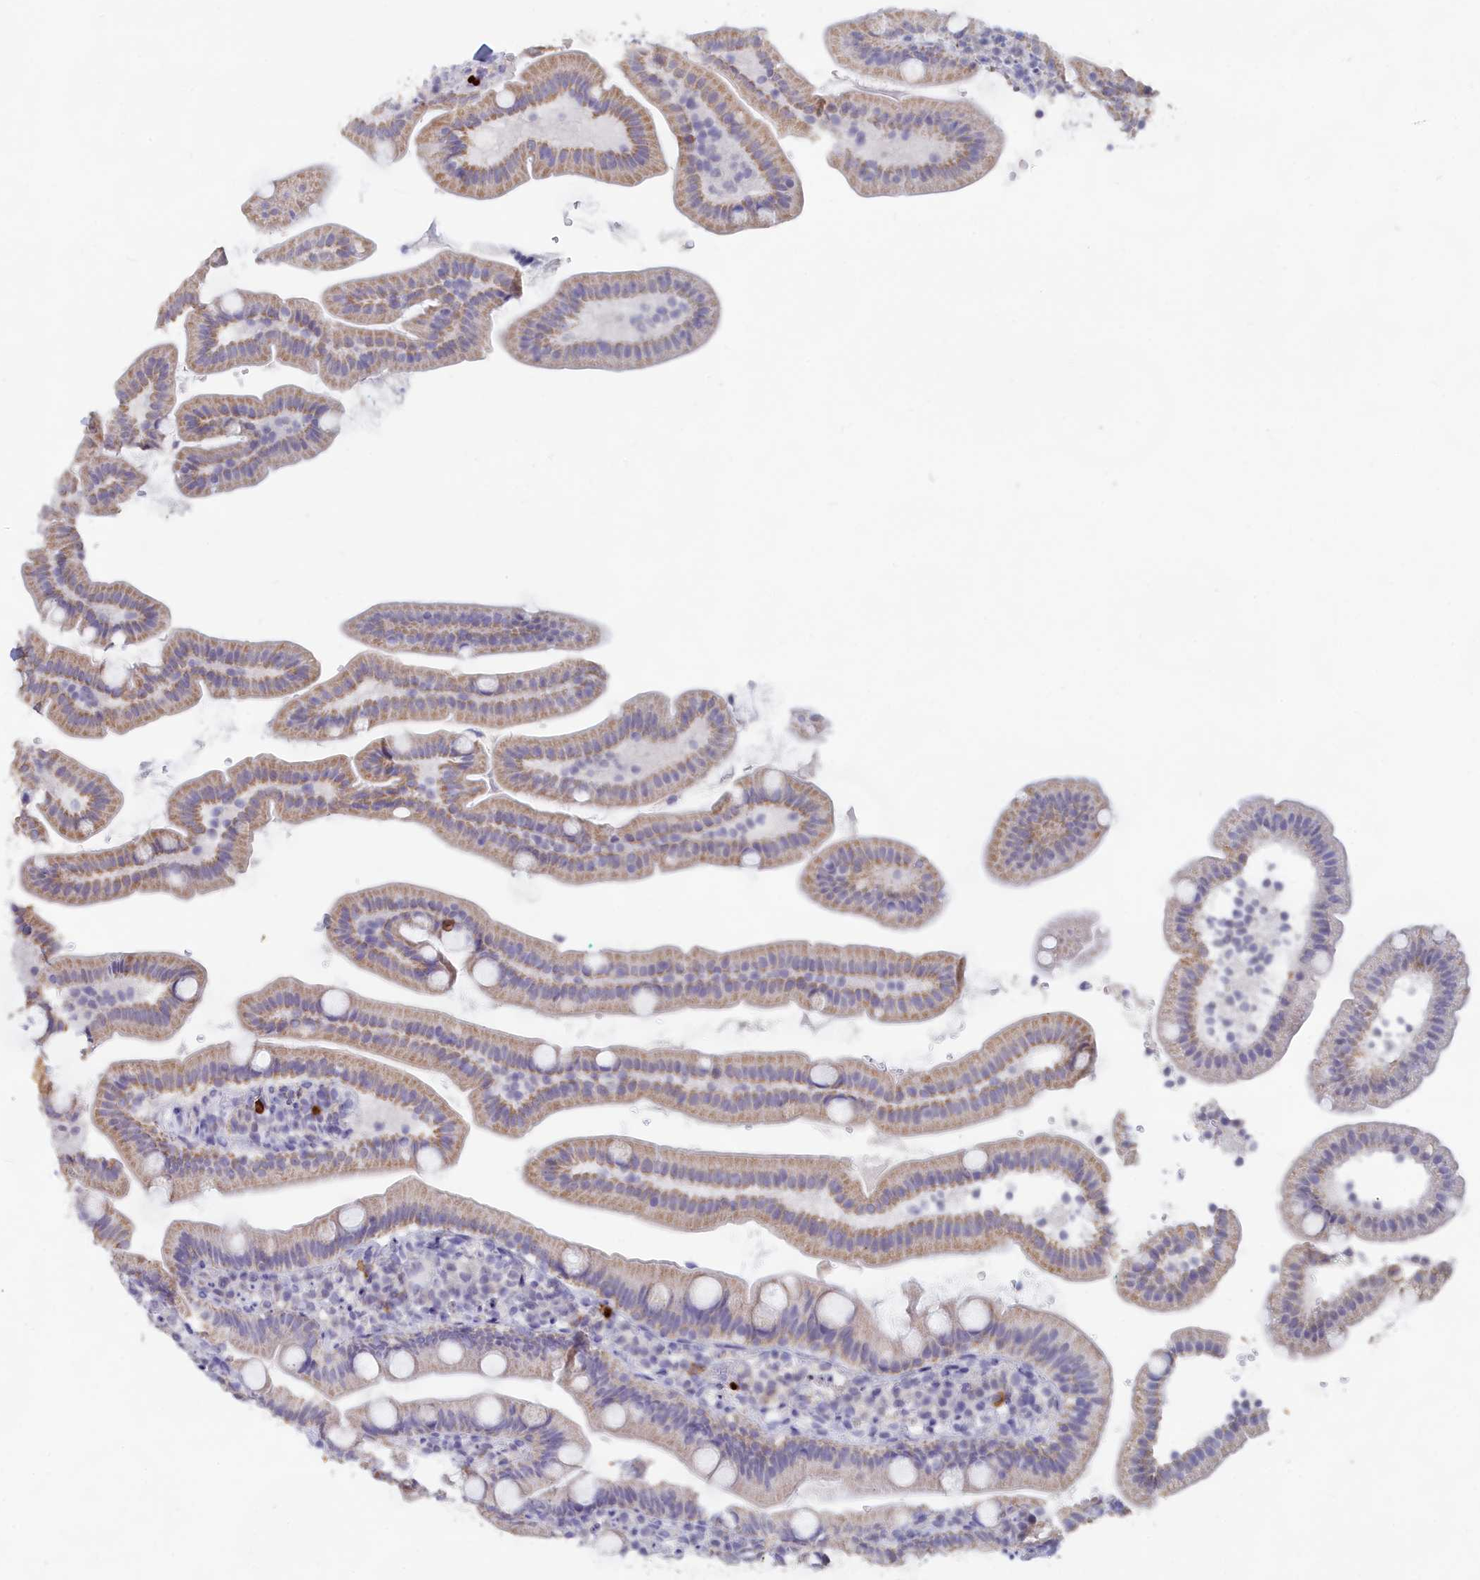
{"staining": {"intensity": "moderate", "quantity": ">75%", "location": "cytoplasmic/membranous"}, "tissue": "duodenum", "cell_type": "Glandular cells", "image_type": "normal", "snomed": [{"axis": "morphology", "description": "Normal tissue, NOS"}, {"axis": "topography", "description": "Duodenum"}], "caption": "IHC histopathology image of normal duodenum: human duodenum stained using IHC reveals medium levels of moderate protein expression localized specifically in the cytoplasmic/membranous of glandular cells, appearing as a cytoplasmic/membranous brown color.", "gene": "LRIF1", "patient": {"sex": "female", "age": 67}}